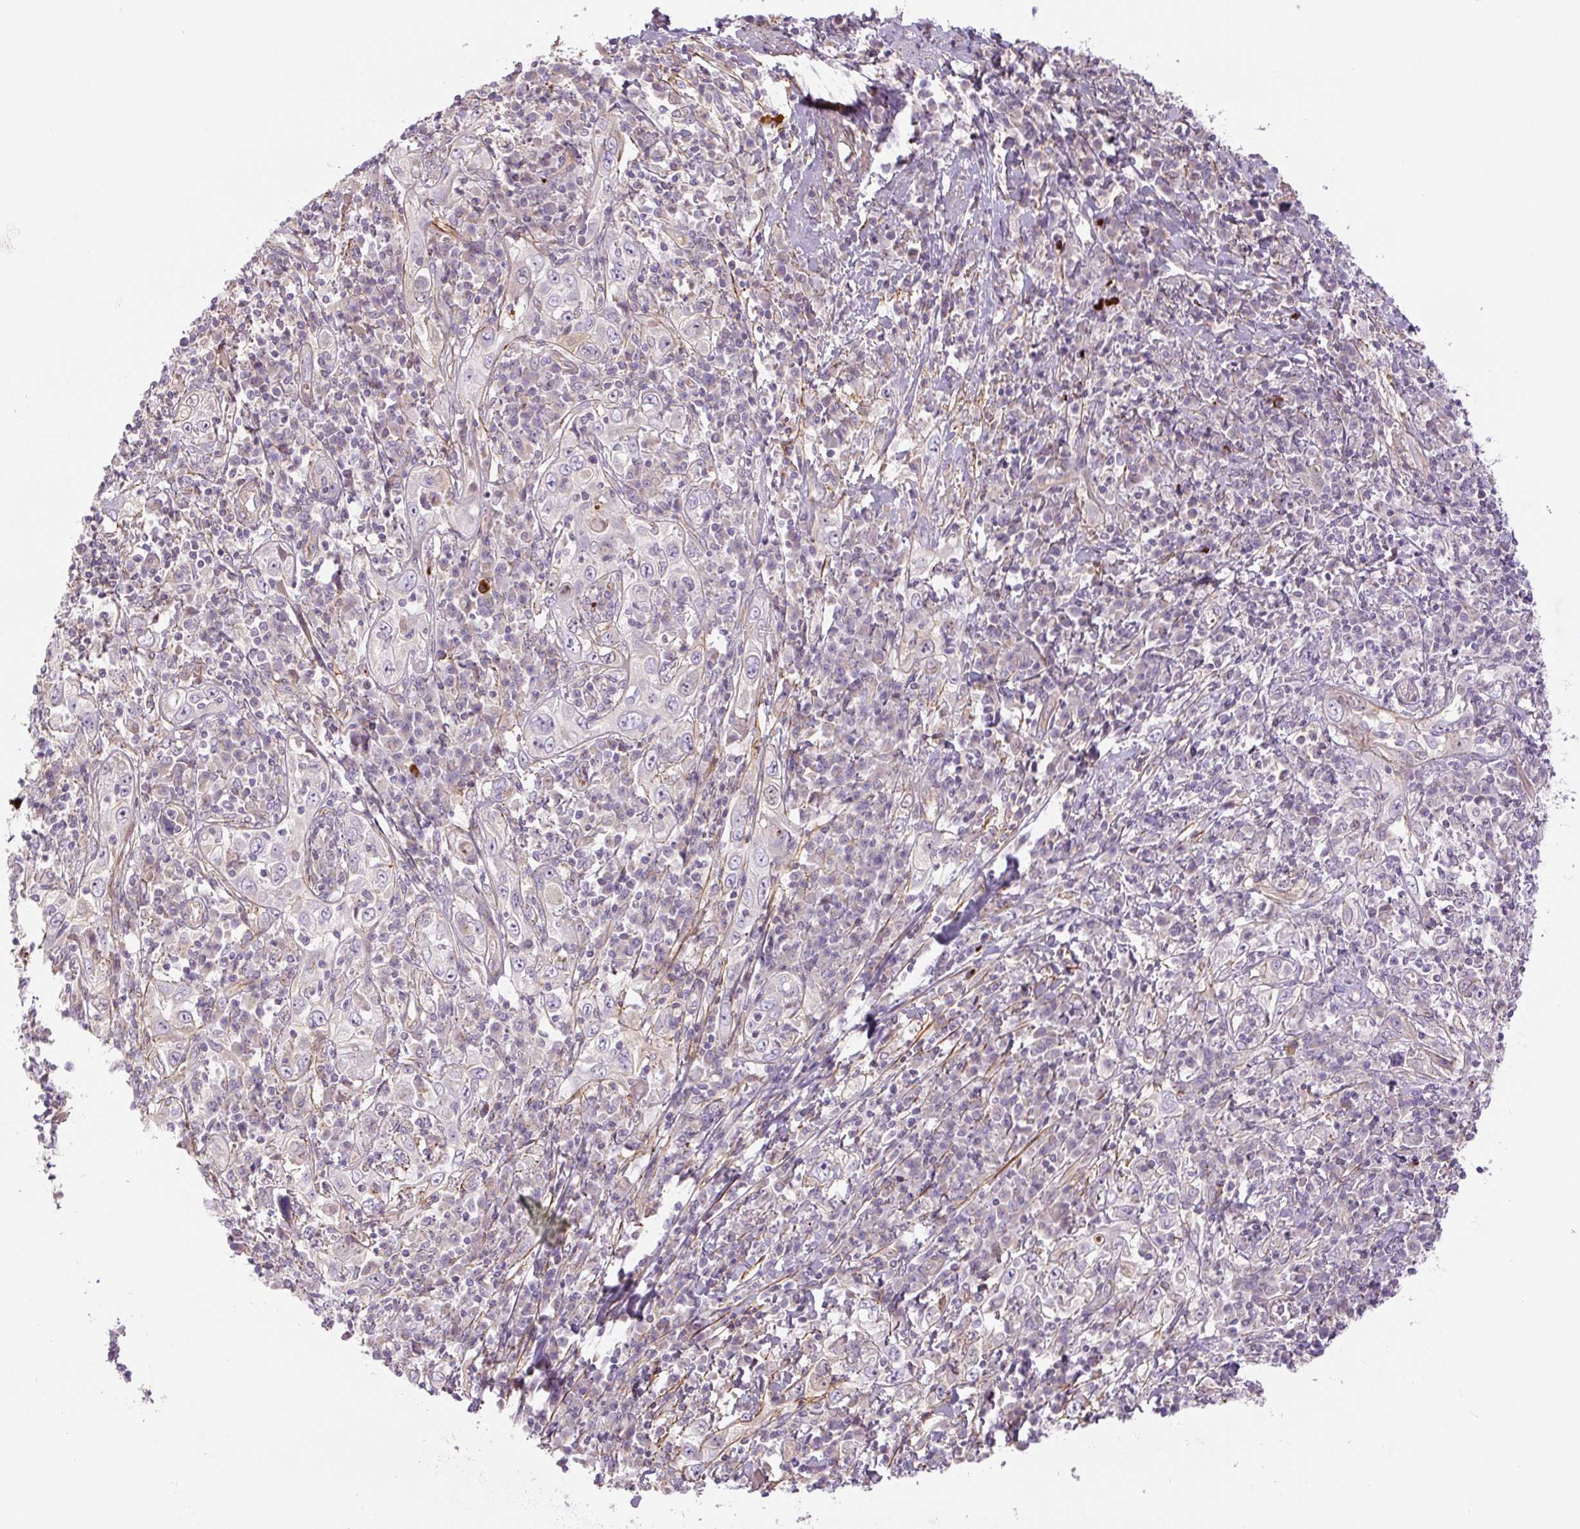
{"staining": {"intensity": "negative", "quantity": "none", "location": "none"}, "tissue": "cervical cancer", "cell_type": "Tumor cells", "image_type": "cancer", "snomed": [{"axis": "morphology", "description": "Squamous cell carcinoma, NOS"}, {"axis": "topography", "description": "Cervix"}], "caption": "This is an immunohistochemistry (IHC) photomicrograph of human cervical squamous cell carcinoma. There is no expression in tumor cells.", "gene": "CCNI2", "patient": {"sex": "female", "age": 46}}